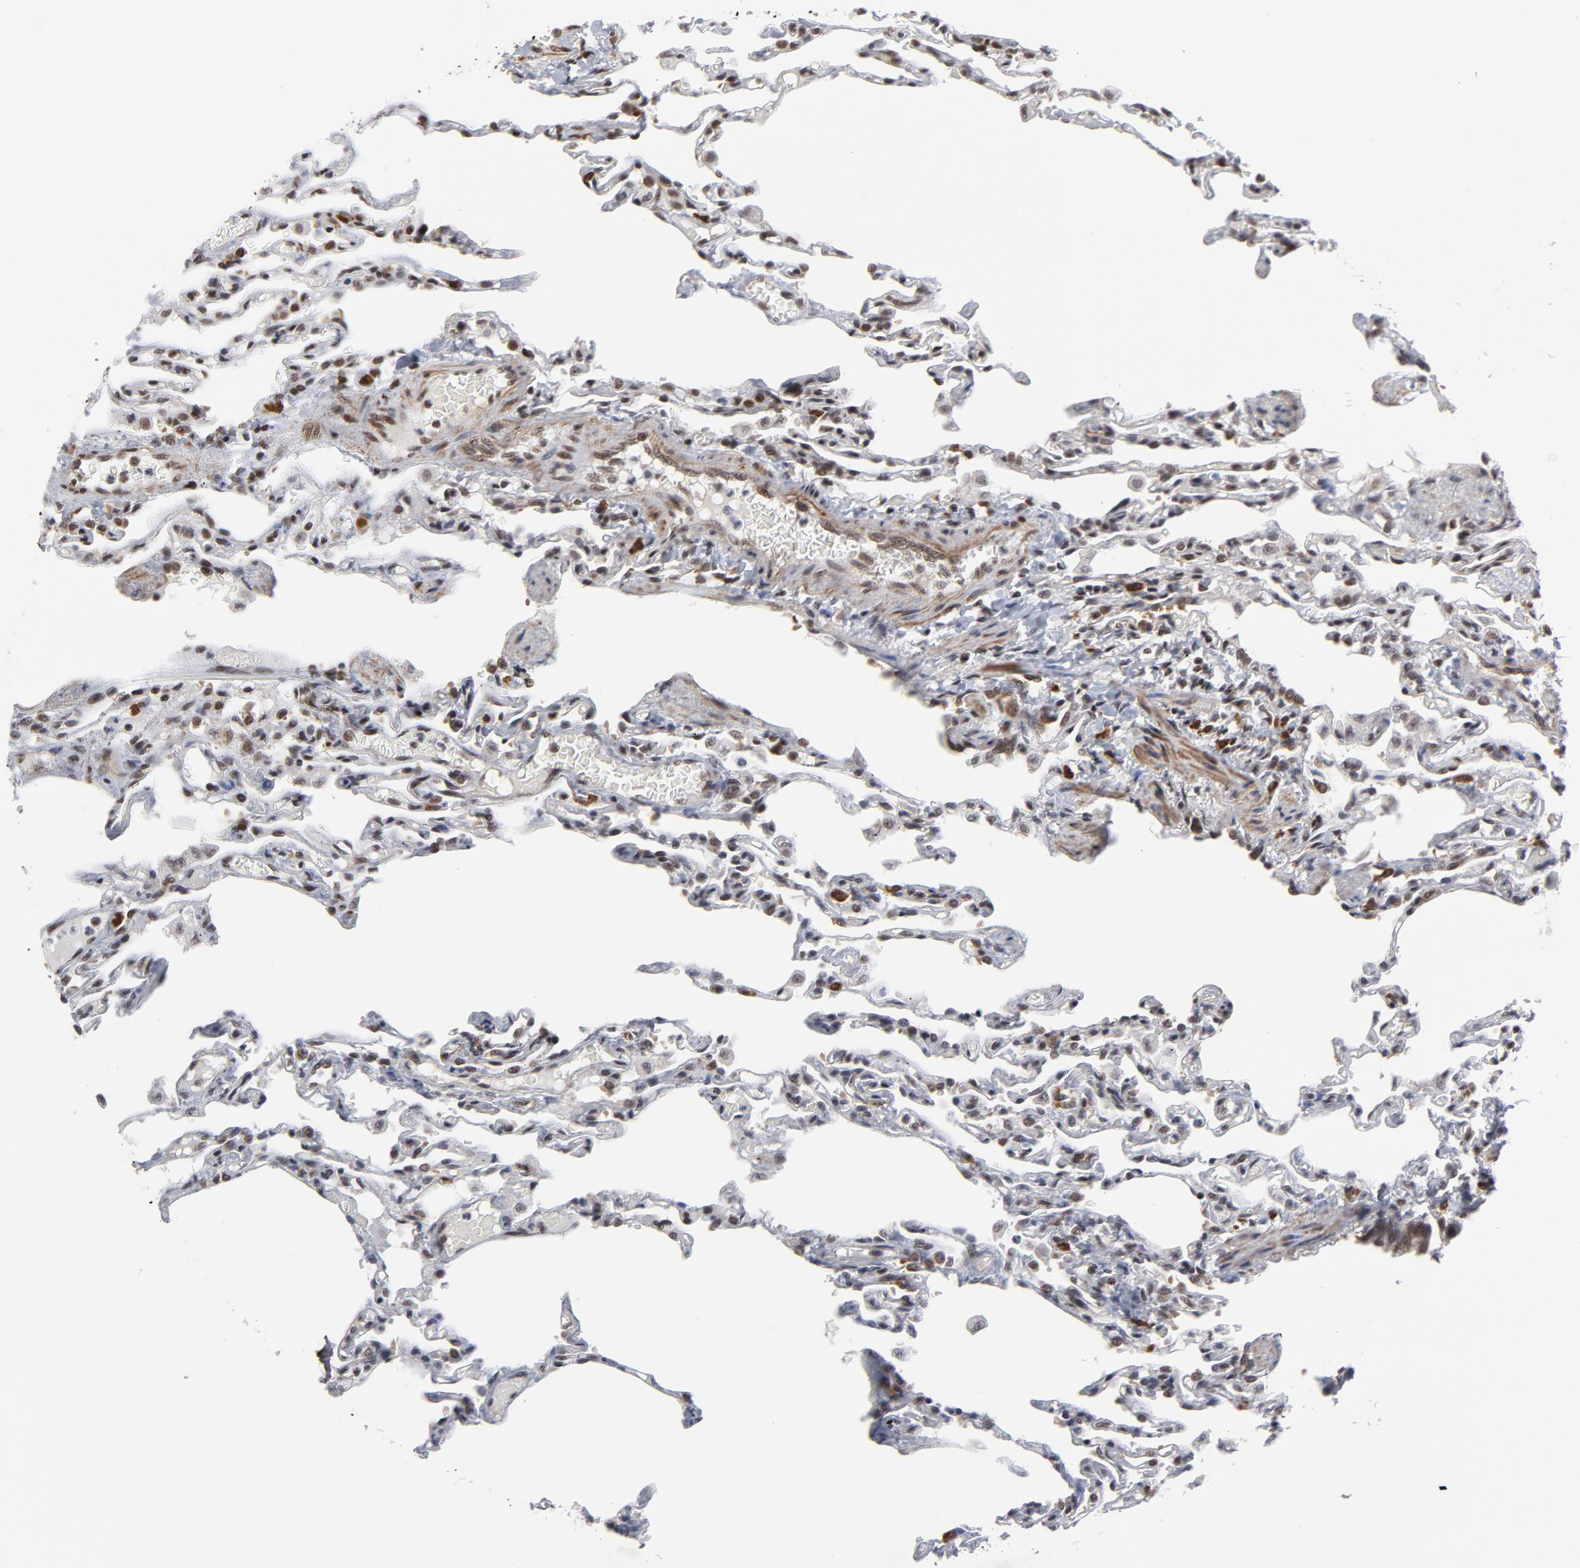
{"staining": {"intensity": "strong", "quantity": ">75%", "location": "nuclear"}, "tissue": "lung", "cell_type": "Alveolar cells", "image_type": "normal", "snomed": [{"axis": "morphology", "description": "Normal tissue, NOS"}, {"axis": "topography", "description": "Lung"}], "caption": "Protein analysis of unremarkable lung shows strong nuclear expression in approximately >75% of alveolar cells.", "gene": "CTCF", "patient": {"sex": "male", "age": 21}}